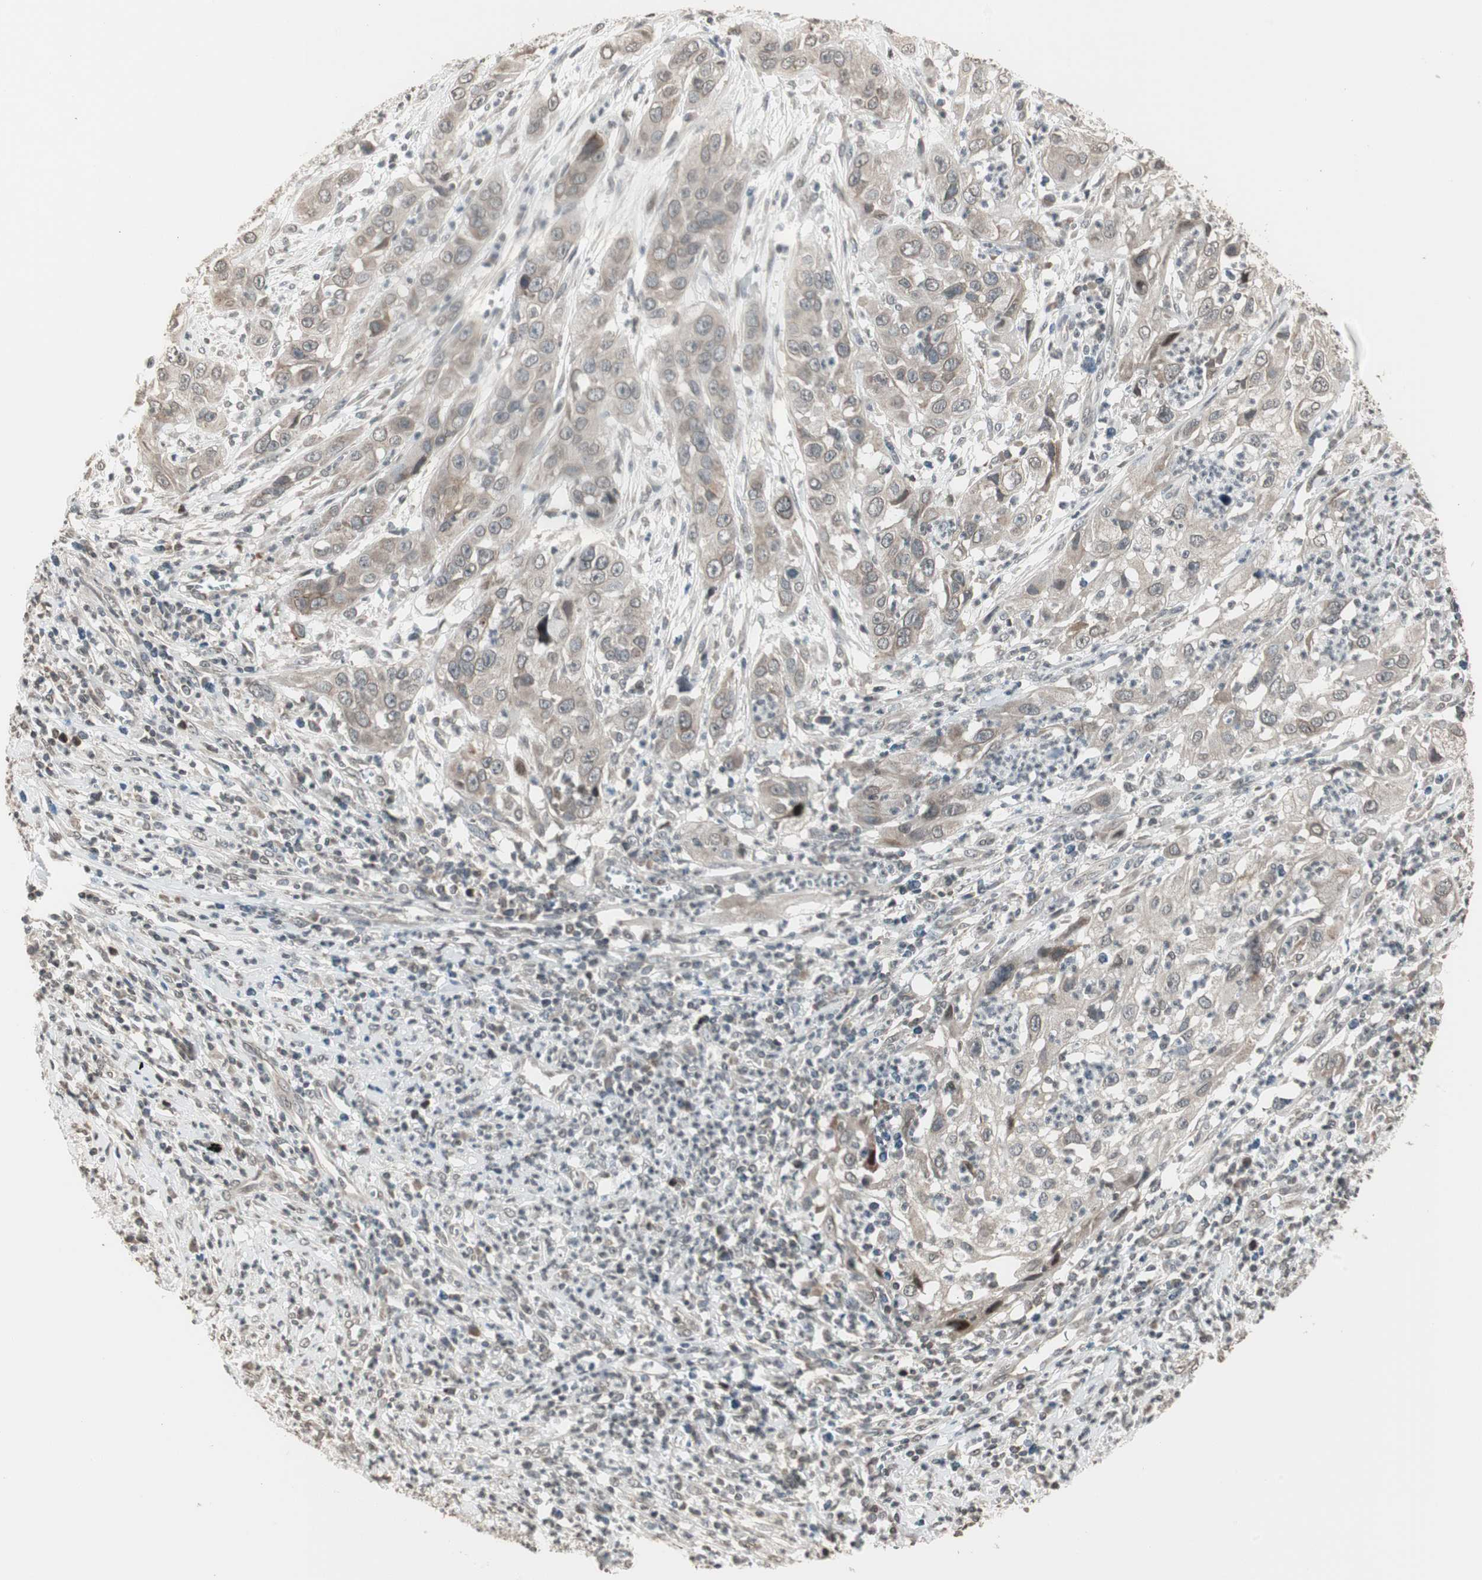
{"staining": {"intensity": "moderate", "quantity": ">75%", "location": "cytoplasmic/membranous"}, "tissue": "cervical cancer", "cell_type": "Tumor cells", "image_type": "cancer", "snomed": [{"axis": "morphology", "description": "Squamous cell carcinoma, NOS"}, {"axis": "topography", "description": "Cervix"}], "caption": "The micrograph exhibits staining of cervical cancer (squamous cell carcinoma), revealing moderate cytoplasmic/membranous protein expression (brown color) within tumor cells. The staining was performed using DAB (3,3'-diaminobenzidine), with brown indicating positive protein expression. Nuclei are stained blue with hematoxylin.", "gene": "CBLC", "patient": {"sex": "female", "age": 32}}